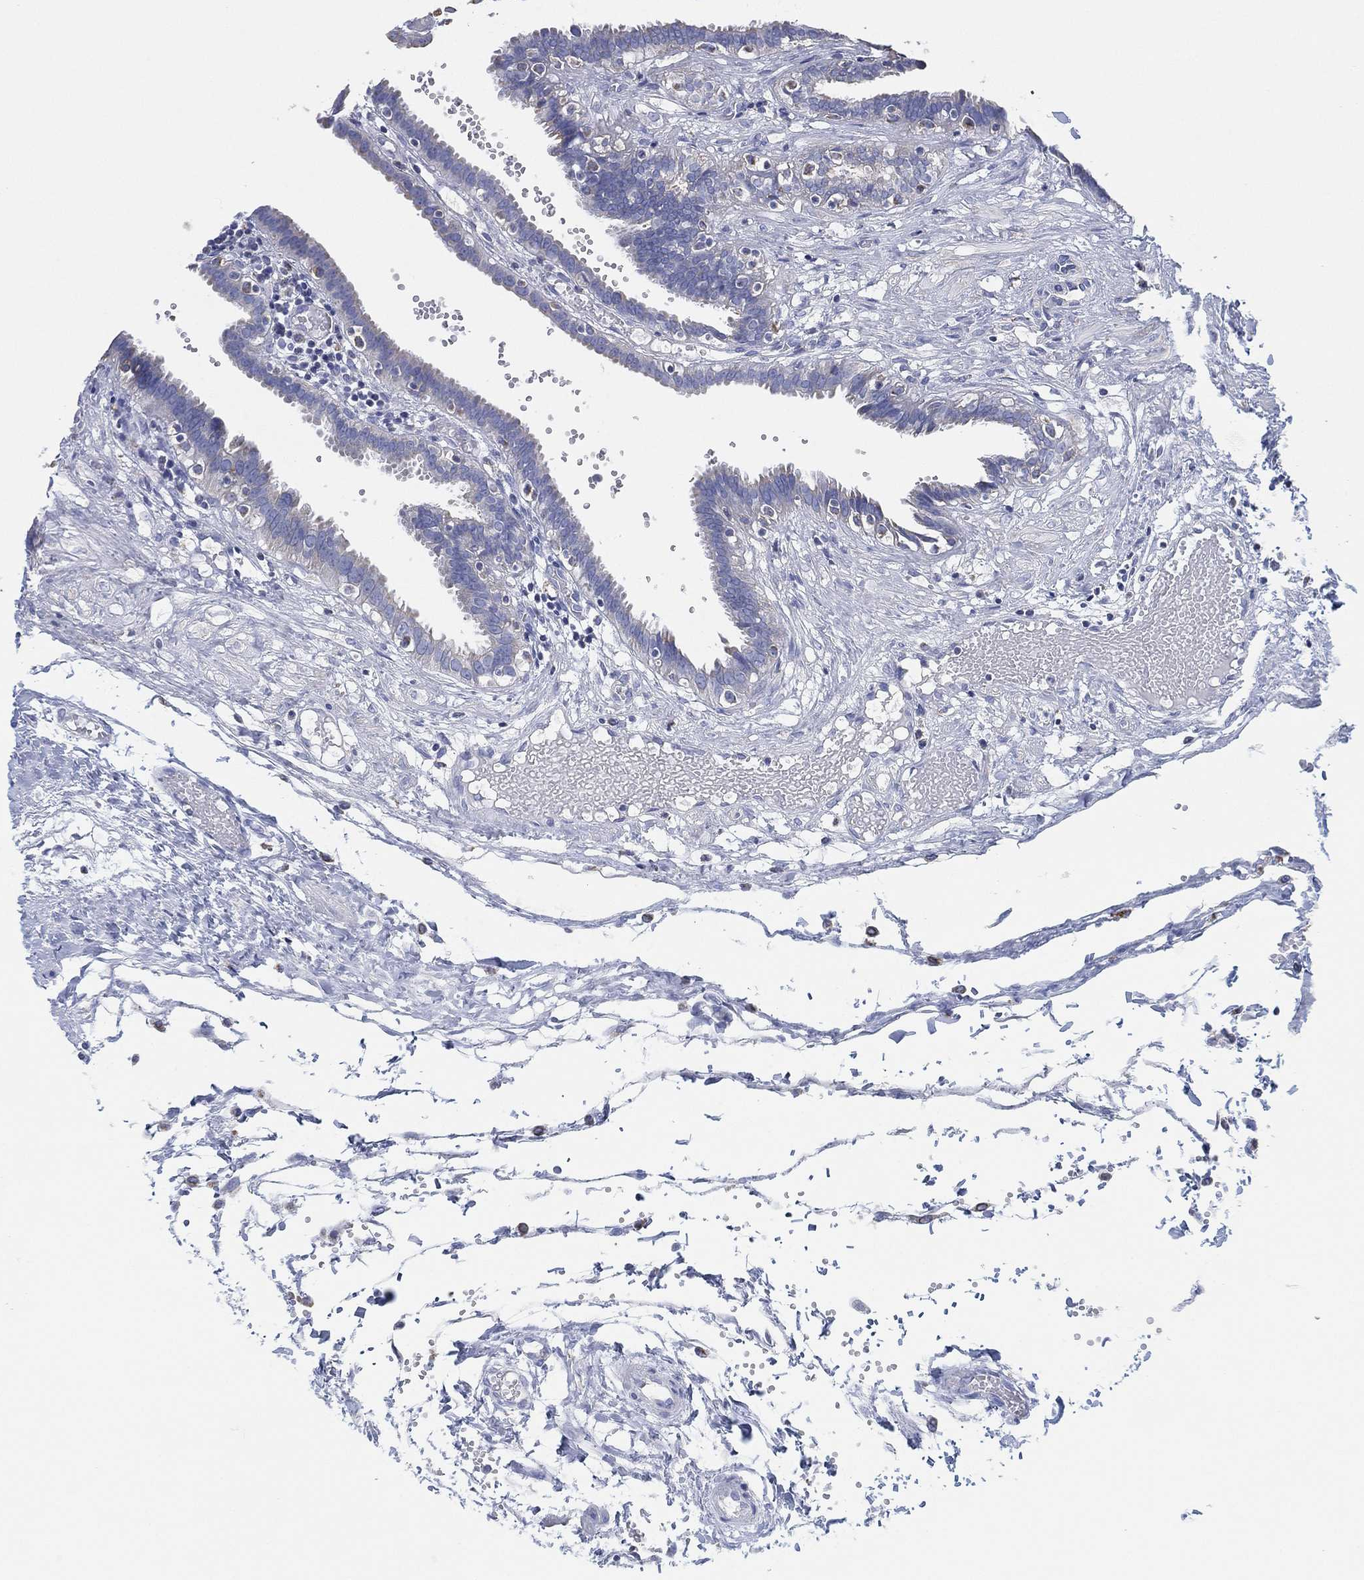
{"staining": {"intensity": "negative", "quantity": "none", "location": "none"}, "tissue": "fallopian tube", "cell_type": "Glandular cells", "image_type": "normal", "snomed": [{"axis": "morphology", "description": "Normal tissue, NOS"}, {"axis": "topography", "description": "Fallopian tube"}], "caption": "The IHC photomicrograph has no significant positivity in glandular cells of fallopian tube.", "gene": "CFTR", "patient": {"sex": "female", "age": 37}}